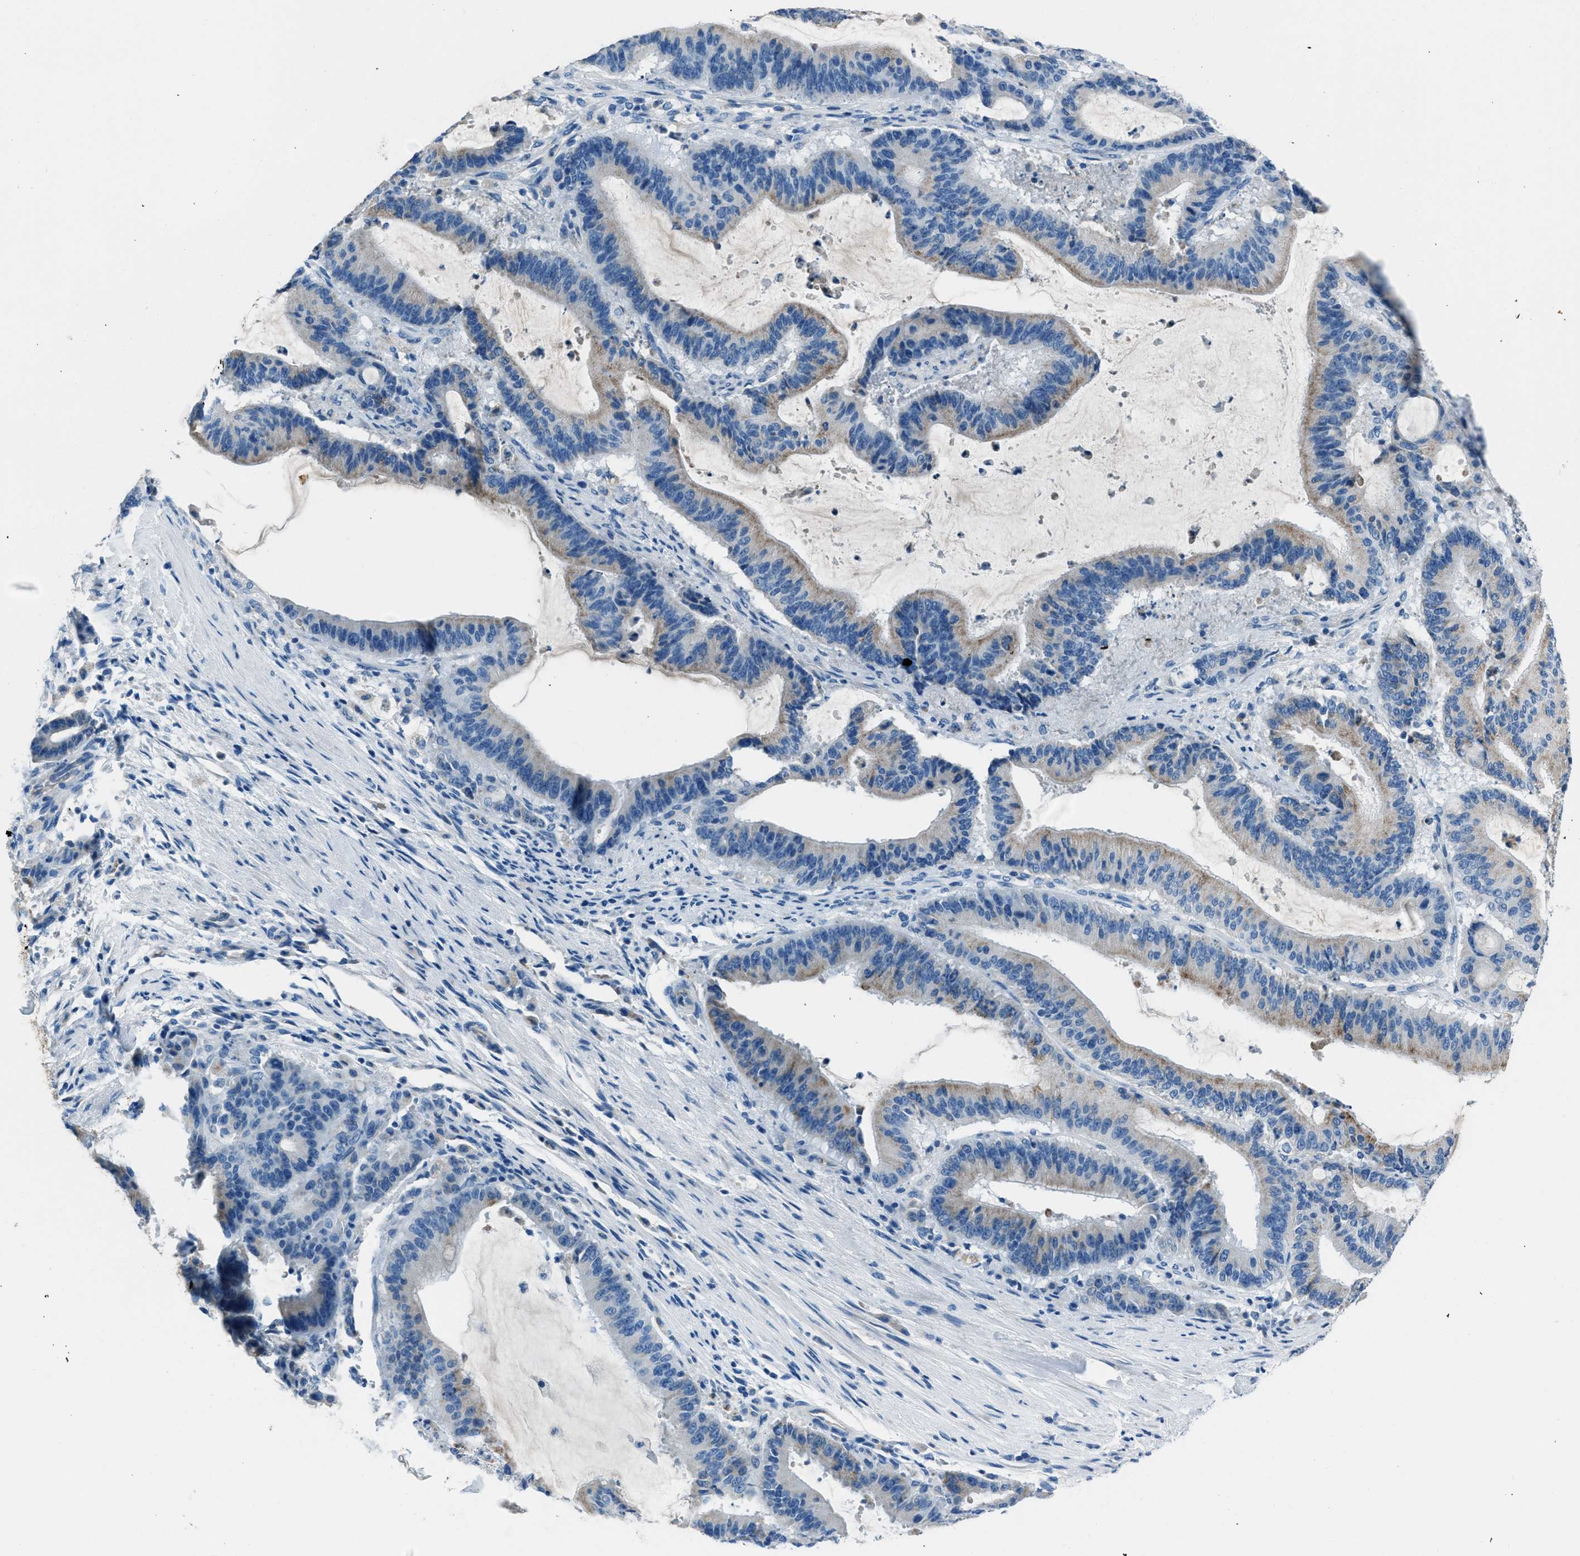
{"staining": {"intensity": "weak", "quantity": "25%-75%", "location": "cytoplasmic/membranous"}, "tissue": "liver cancer", "cell_type": "Tumor cells", "image_type": "cancer", "snomed": [{"axis": "morphology", "description": "Normal tissue, NOS"}, {"axis": "morphology", "description": "Cholangiocarcinoma"}, {"axis": "topography", "description": "Liver"}, {"axis": "topography", "description": "Peripheral nerve tissue"}], "caption": "Immunohistochemical staining of liver cancer reveals weak cytoplasmic/membranous protein expression in approximately 25%-75% of tumor cells.", "gene": "AMACR", "patient": {"sex": "female", "age": 73}}